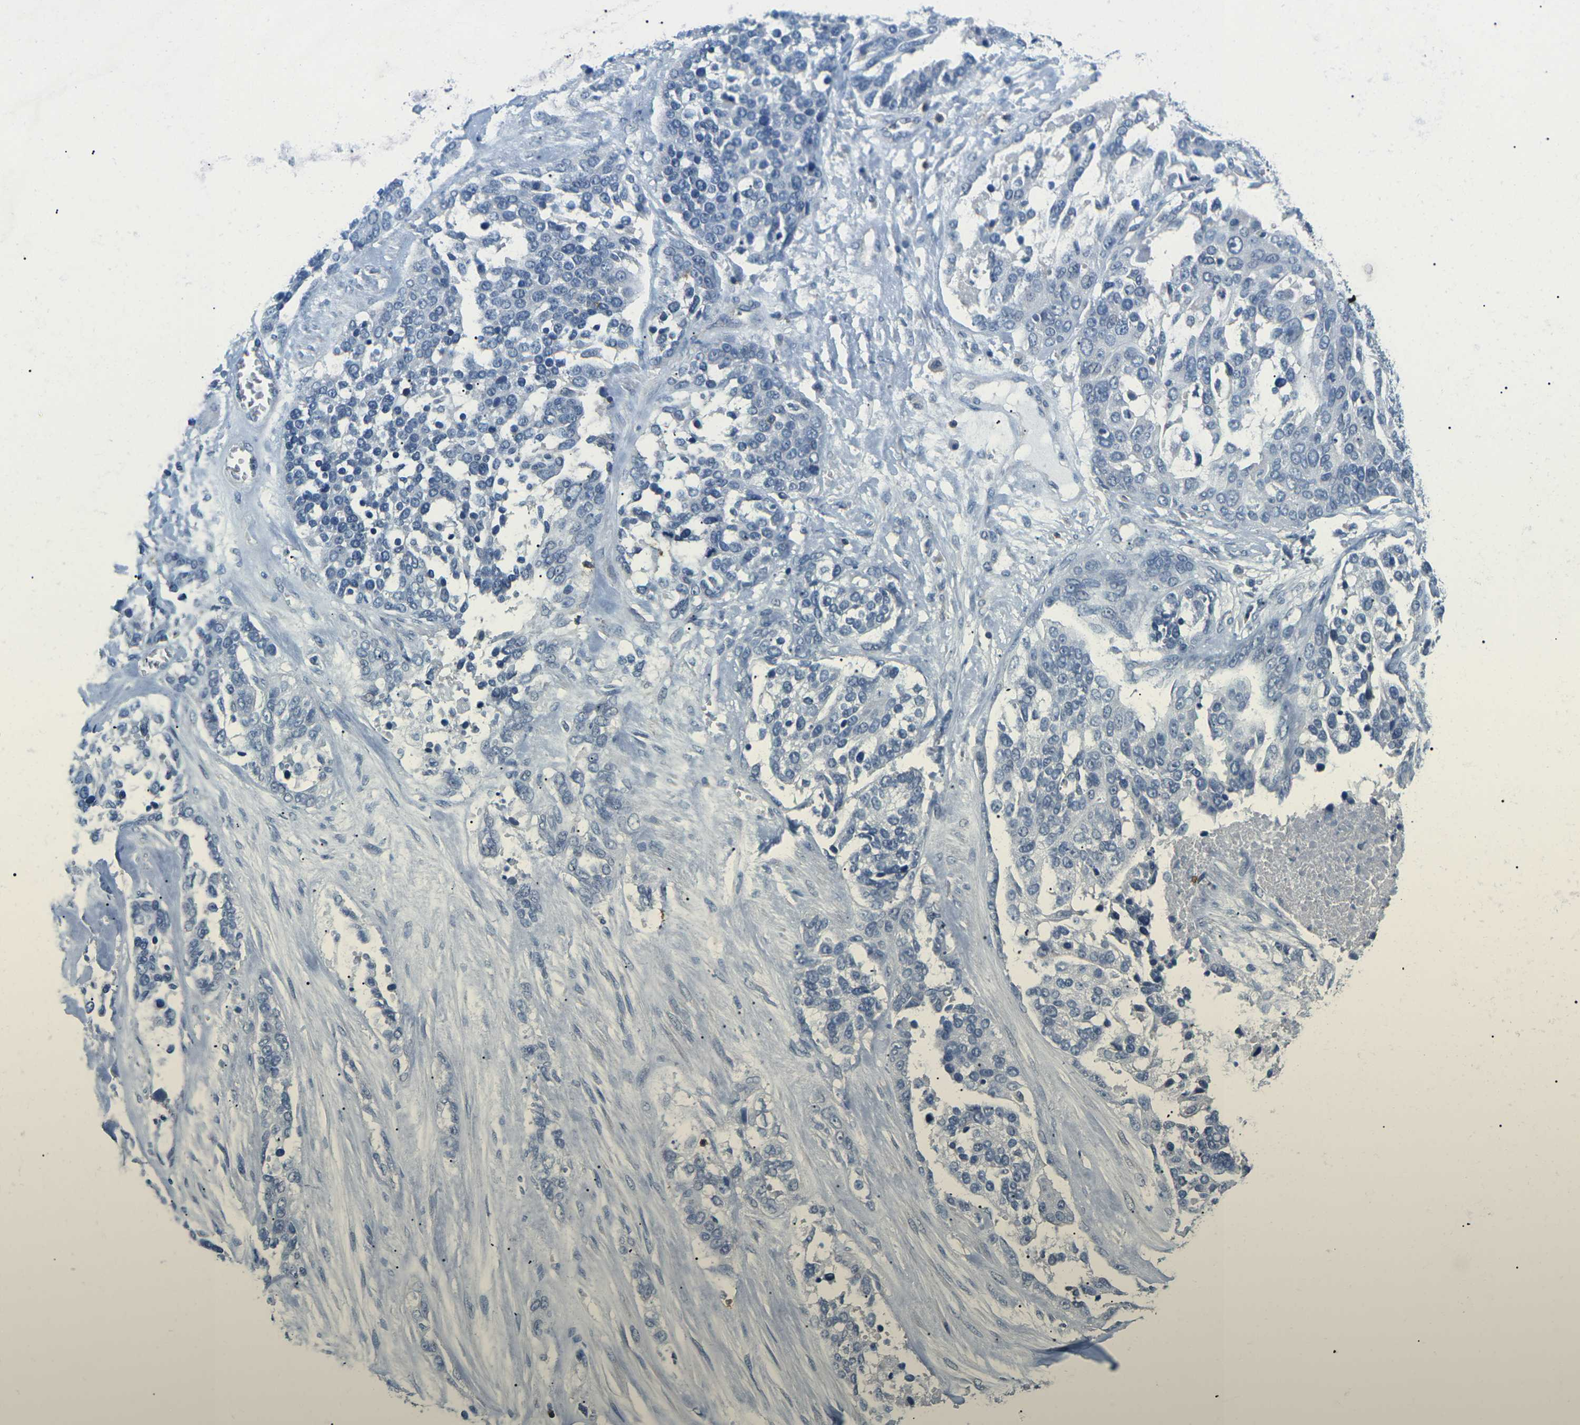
{"staining": {"intensity": "negative", "quantity": "none", "location": "none"}, "tissue": "ovarian cancer", "cell_type": "Tumor cells", "image_type": "cancer", "snomed": [{"axis": "morphology", "description": "Cystadenocarcinoma, serous, NOS"}, {"axis": "topography", "description": "Ovary"}], "caption": "This is an immunohistochemistry (IHC) micrograph of ovarian cancer. There is no positivity in tumor cells.", "gene": "CD6", "patient": {"sex": "female", "age": 44}}